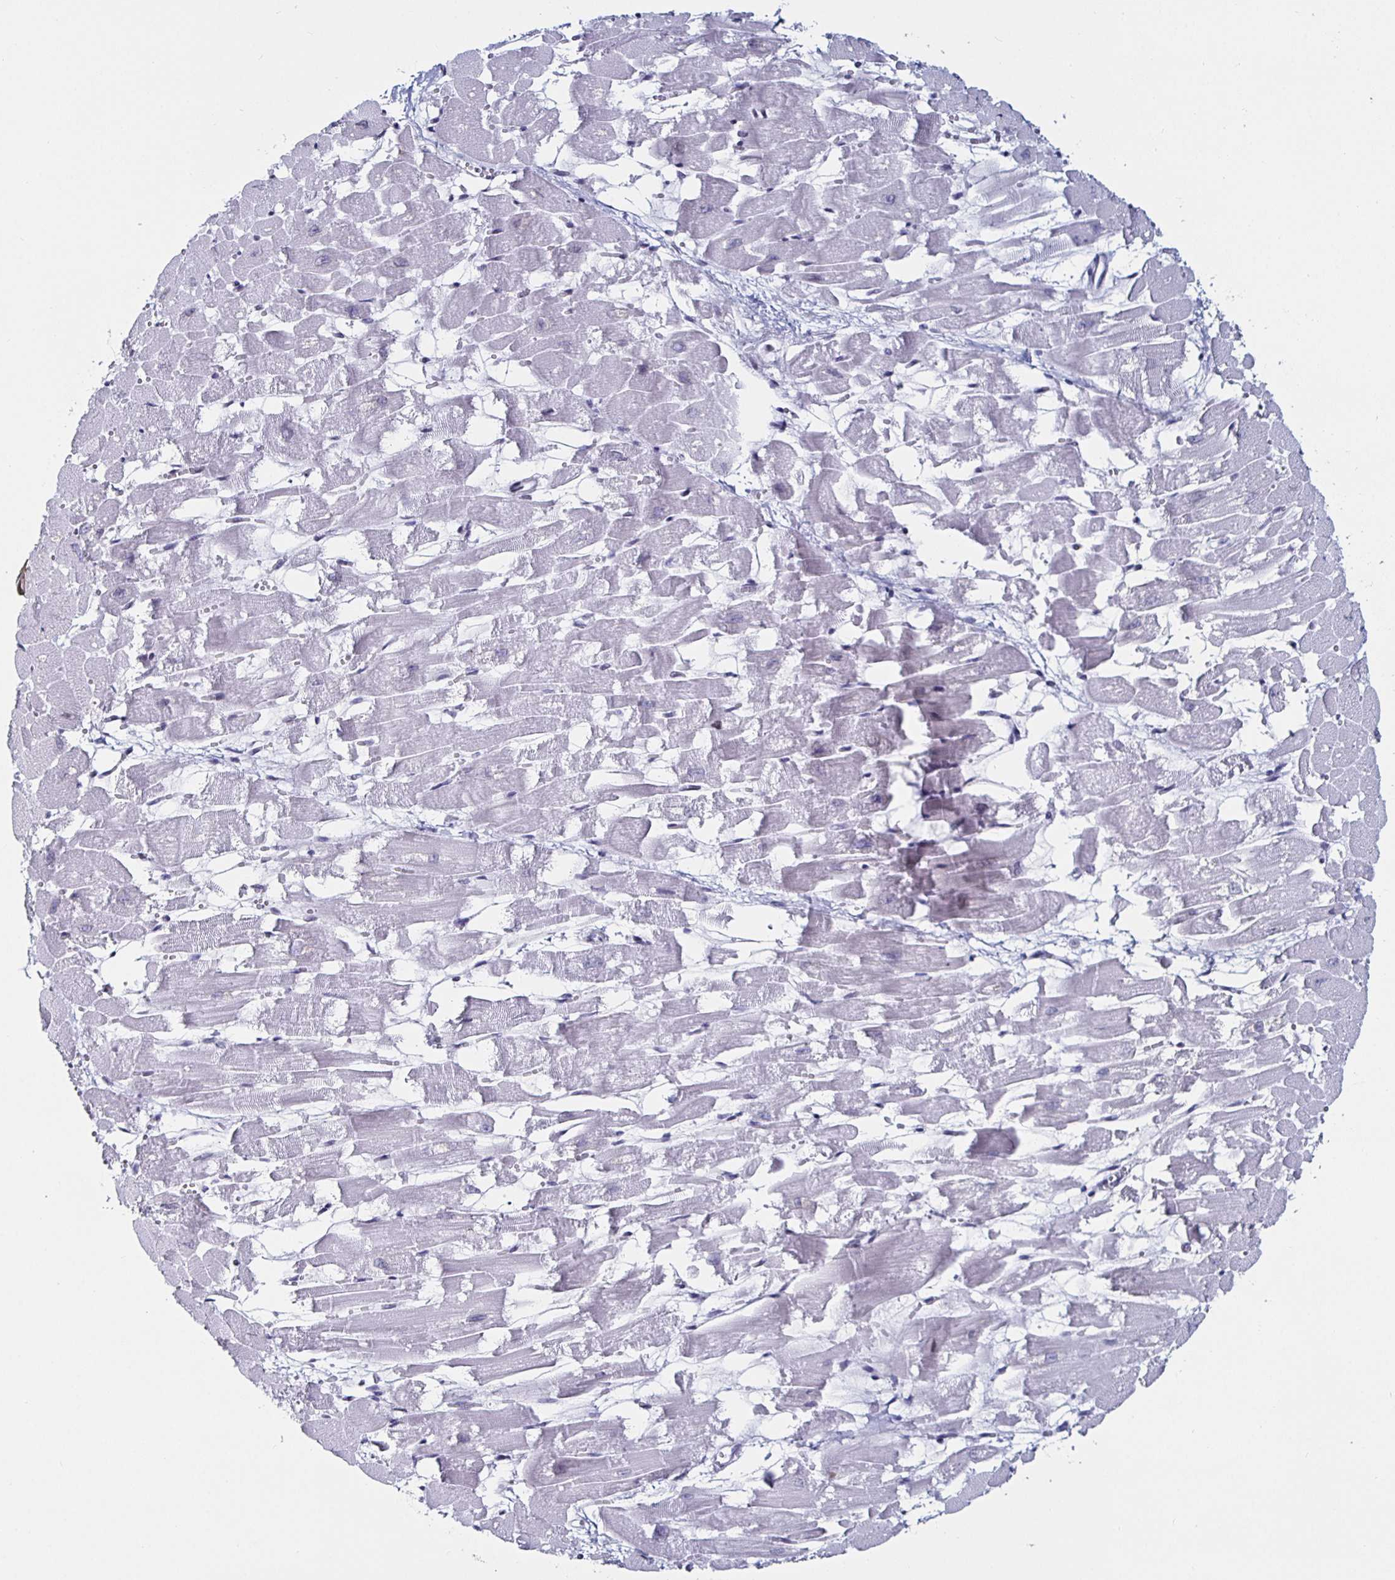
{"staining": {"intensity": "negative", "quantity": "none", "location": "none"}, "tissue": "heart muscle", "cell_type": "Cardiomyocytes", "image_type": "normal", "snomed": [{"axis": "morphology", "description": "Normal tissue, NOS"}, {"axis": "topography", "description": "Heart"}], "caption": "DAB (3,3'-diaminobenzidine) immunohistochemical staining of normal heart muscle reveals no significant positivity in cardiomyocytes. (DAB immunohistochemistry (IHC) with hematoxylin counter stain).", "gene": "KRT4", "patient": {"sex": "female", "age": 52}}